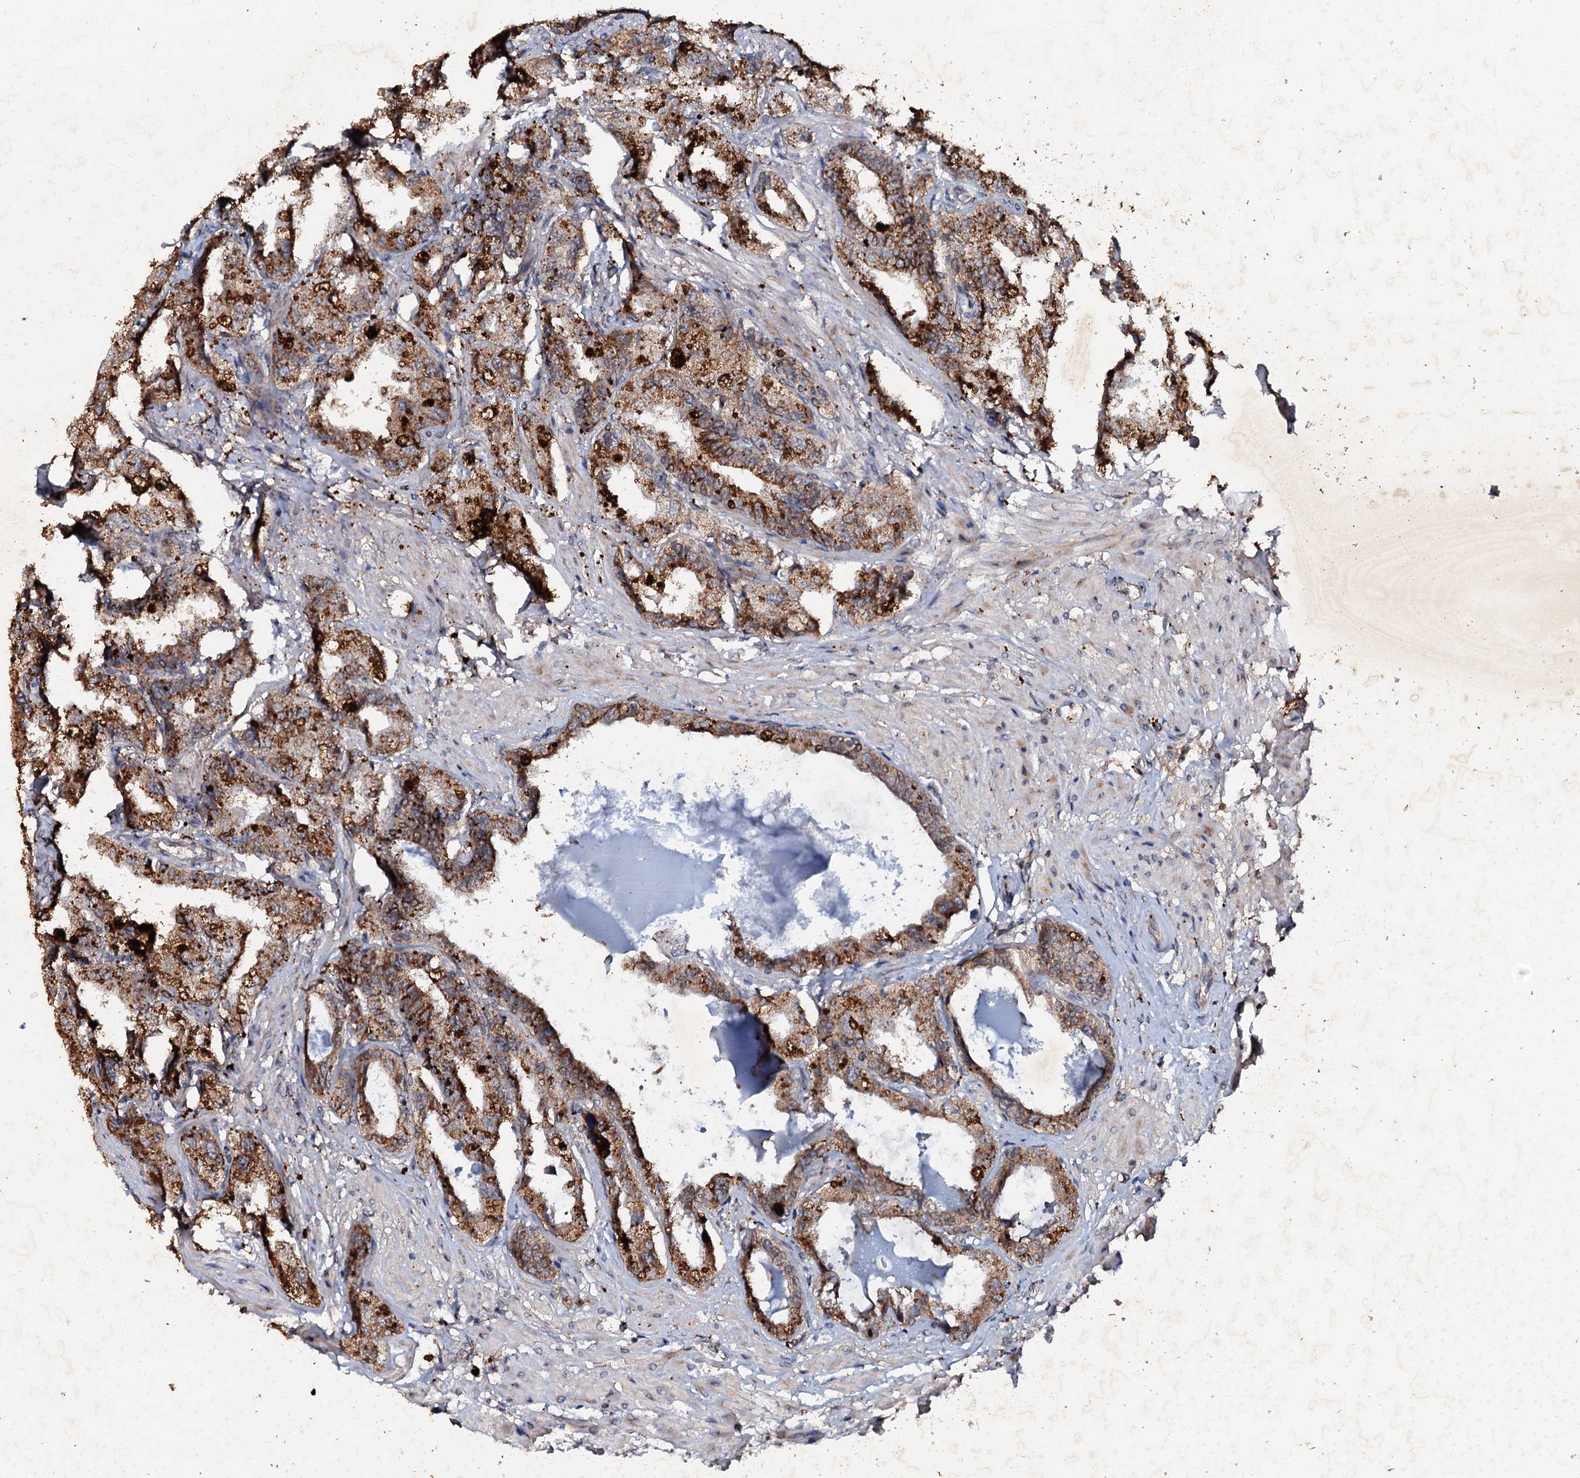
{"staining": {"intensity": "moderate", "quantity": ">75%", "location": "cytoplasmic/membranous"}, "tissue": "seminal vesicle", "cell_type": "Glandular cells", "image_type": "normal", "snomed": [{"axis": "morphology", "description": "Normal tissue, NOS"}, {"axis": "topography", "description": "Seminal veicle"}], "caption": "Approximately >75% of glandular cells in unremarkable human seminal vesicle display moderate cytoplasmic/membranous protein positivity as visualized by brown immunohistochemical staining.", "gene": "ADAMTS10", "patient": {"sex": "male", "age": 63}}